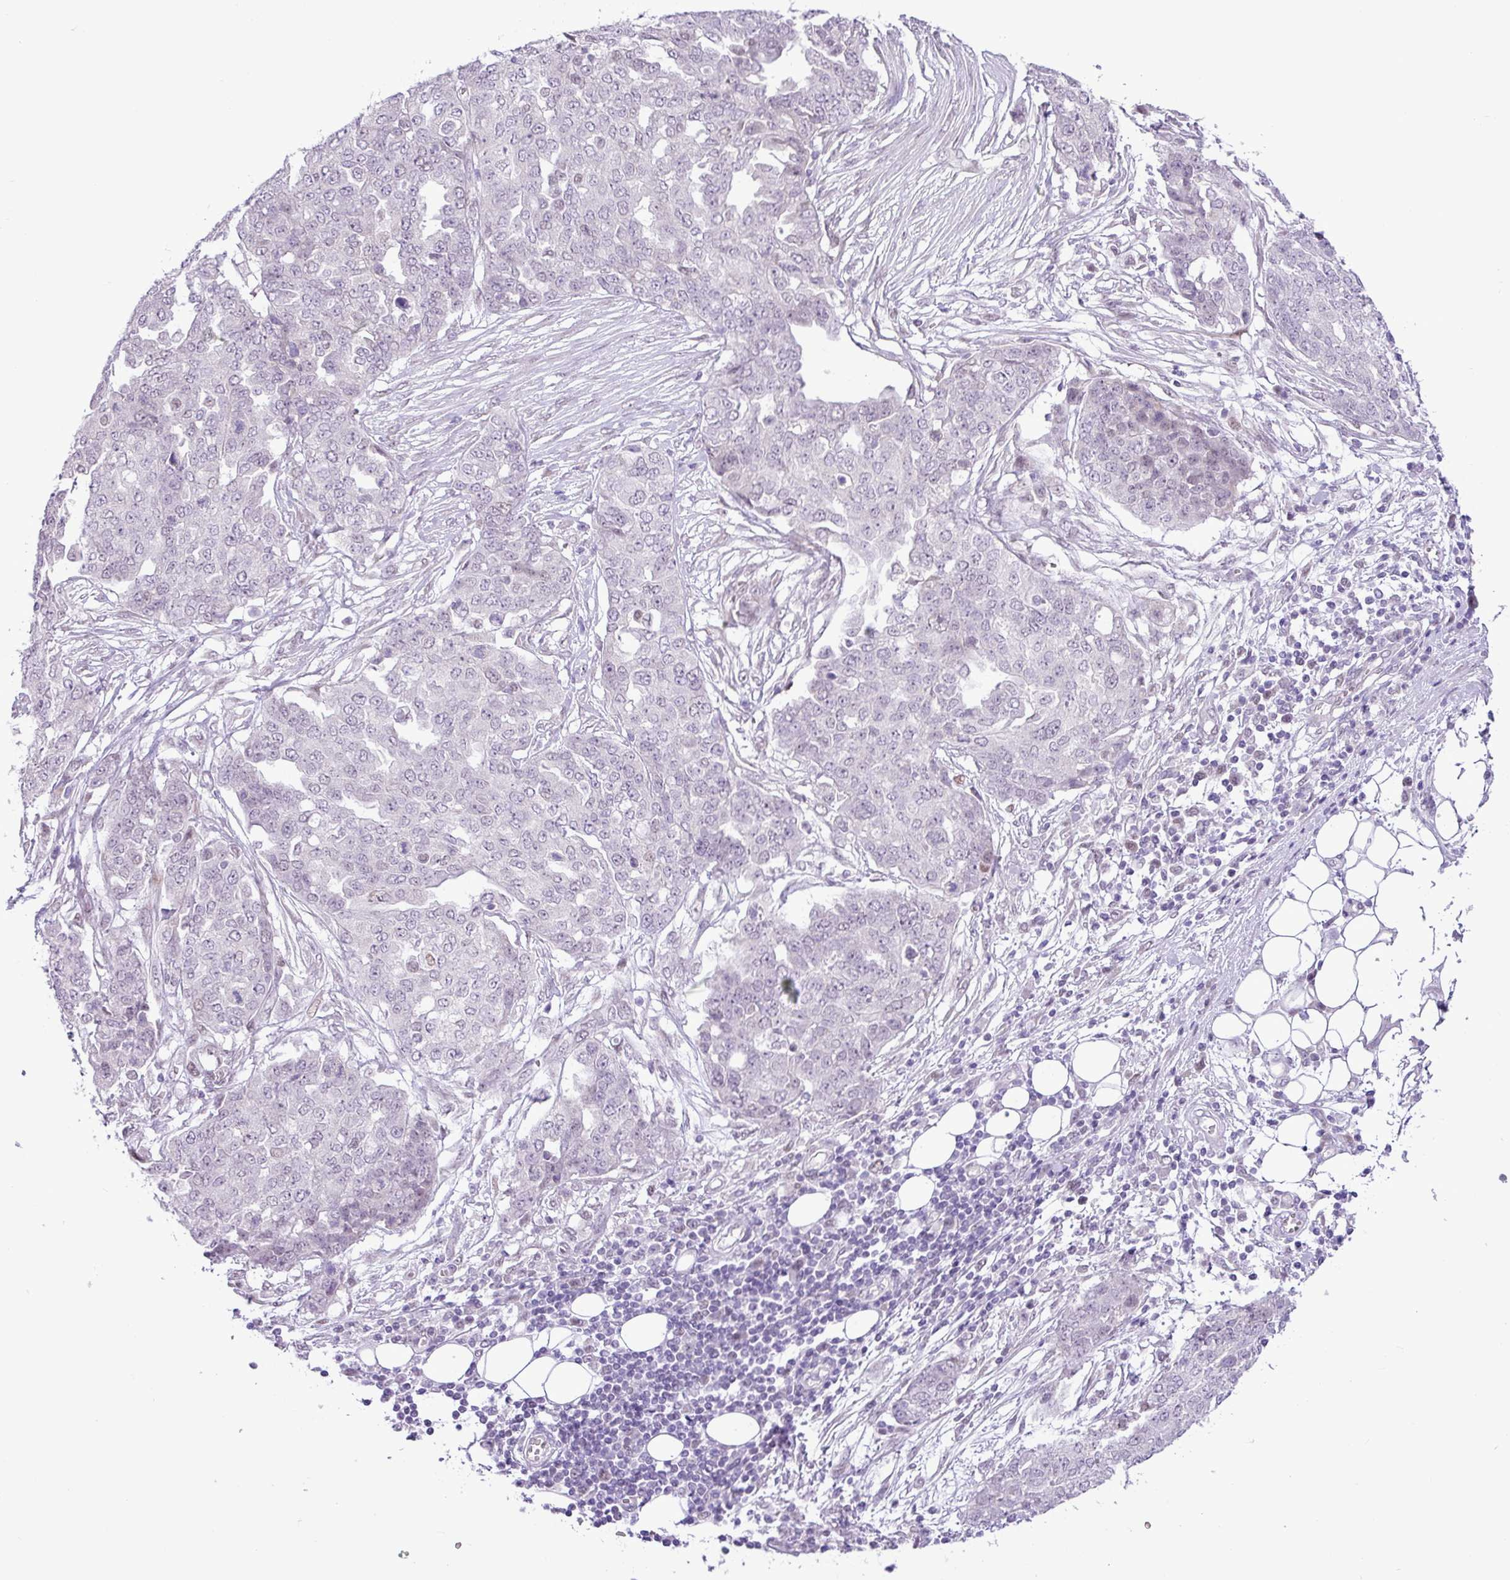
{"staining": {"intensity": "negative", "quantity": "none", "location": "none"}, "tissue": "ovarian cancer", "cell_type": "Tumor cells", "image_type": "cancer", "snomed": [{"axis": "morphology", "description": "Cystadenocarcinoma, serous, NOS"}, {"axis": "topography", "description": "Soft tissue"}, {"axis": "topography", "description": "Ovary"}], "caption": "Photomicrograph shows no protein expression in tumor cells of ovarian cancer tissue. The staining was performed using DAB to visualize the protein expression in brown, while the nuclei were stained in blue with hematoxylin (Magnification: 20x).", "gene": "ELOA2", "patient": {"sex": "female", "age": 57}}